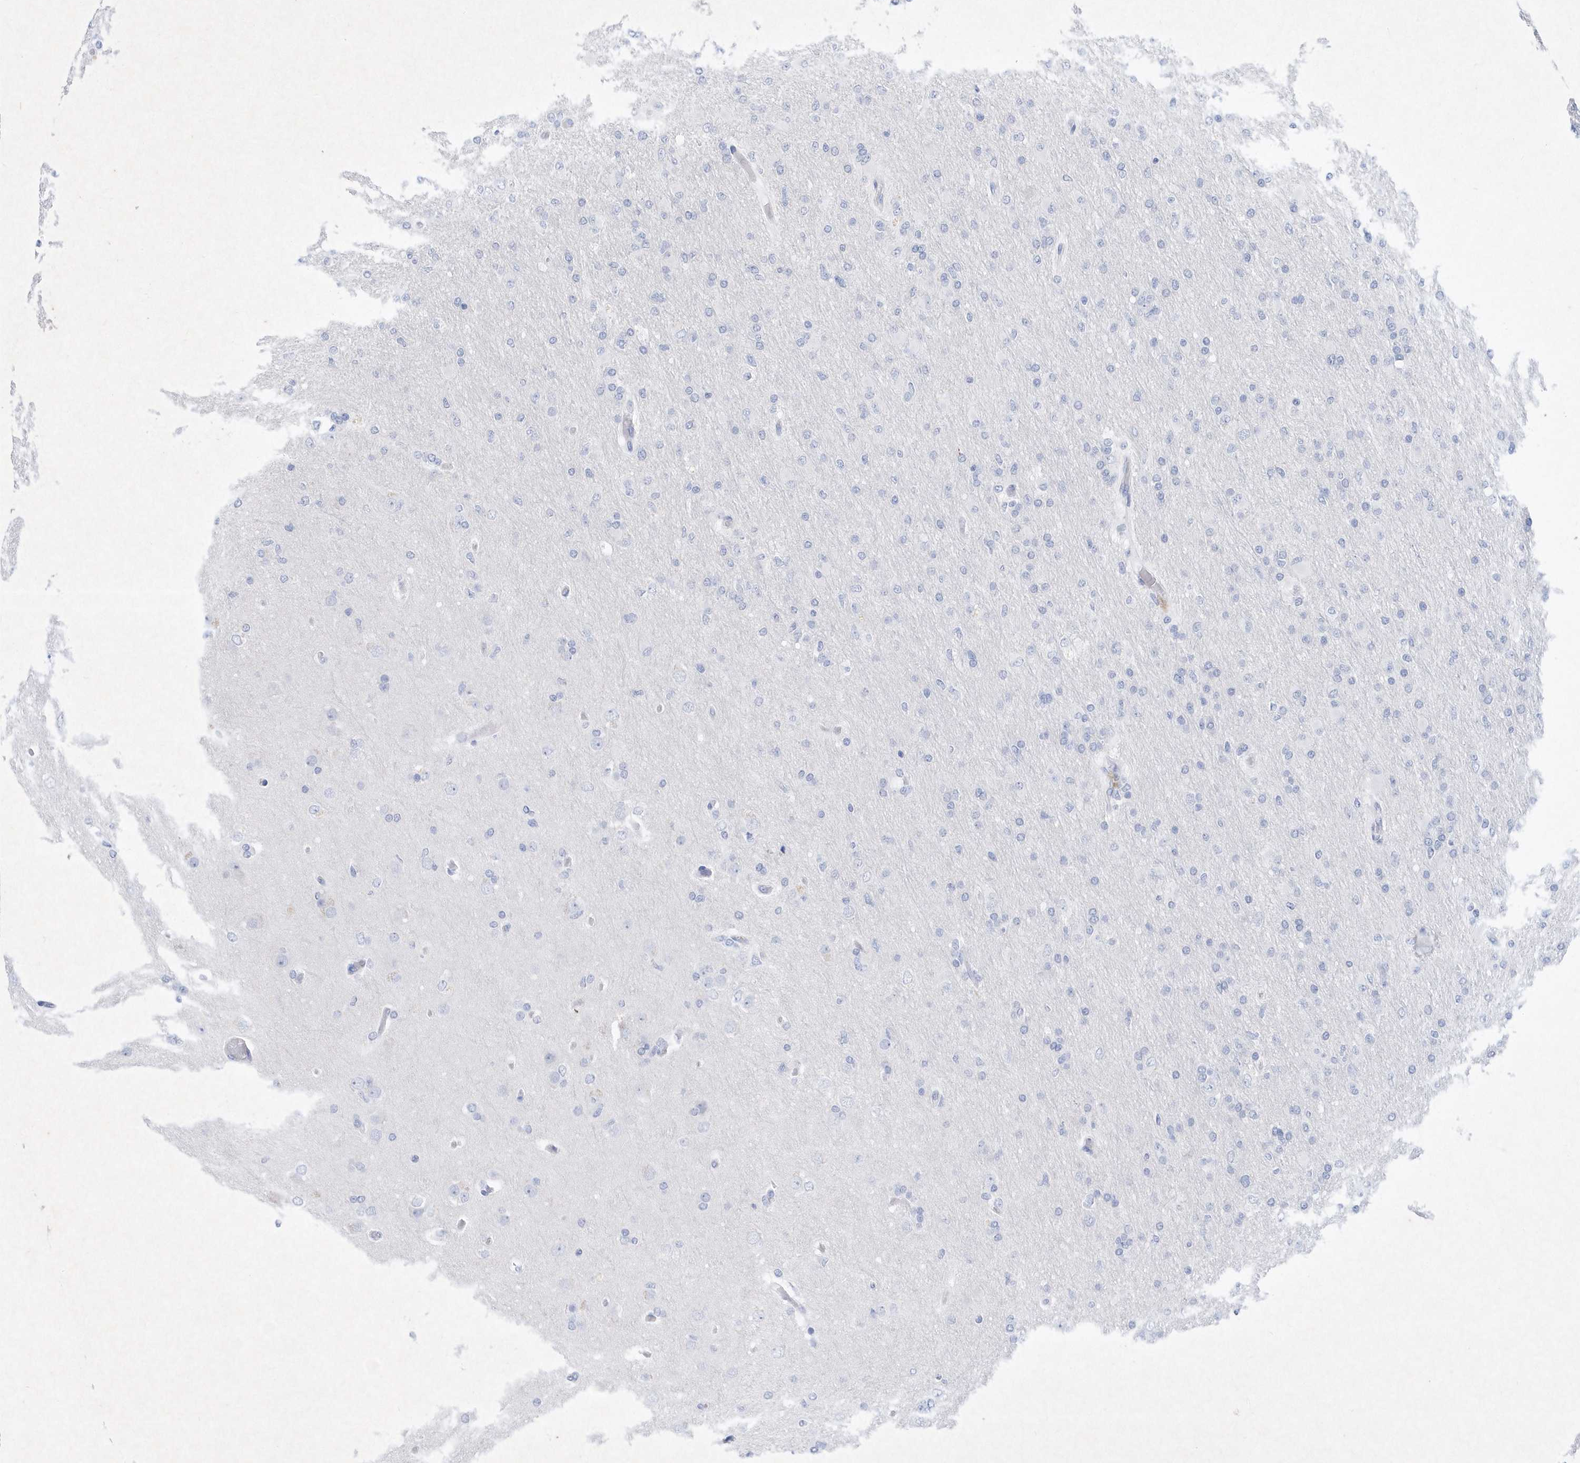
{"staining": {"intensity": "negative", "quantity": "none", "location": "none"}, "tissue": "glioma", "cell_type": "Tumor cells", "image_type": "cancer", "snomed": [{"axis": "morphology", "description": "Glioma, malignant, High grade"}, {"axis": "topography", "description": "Cerebral cortex"}], "caption": "Malignant glioma (high-grade) stained for a protein using IHC displays no expression tumor cells.", "gene": "BHLHA15", "patient": {"sex": "female", "age": 36}}